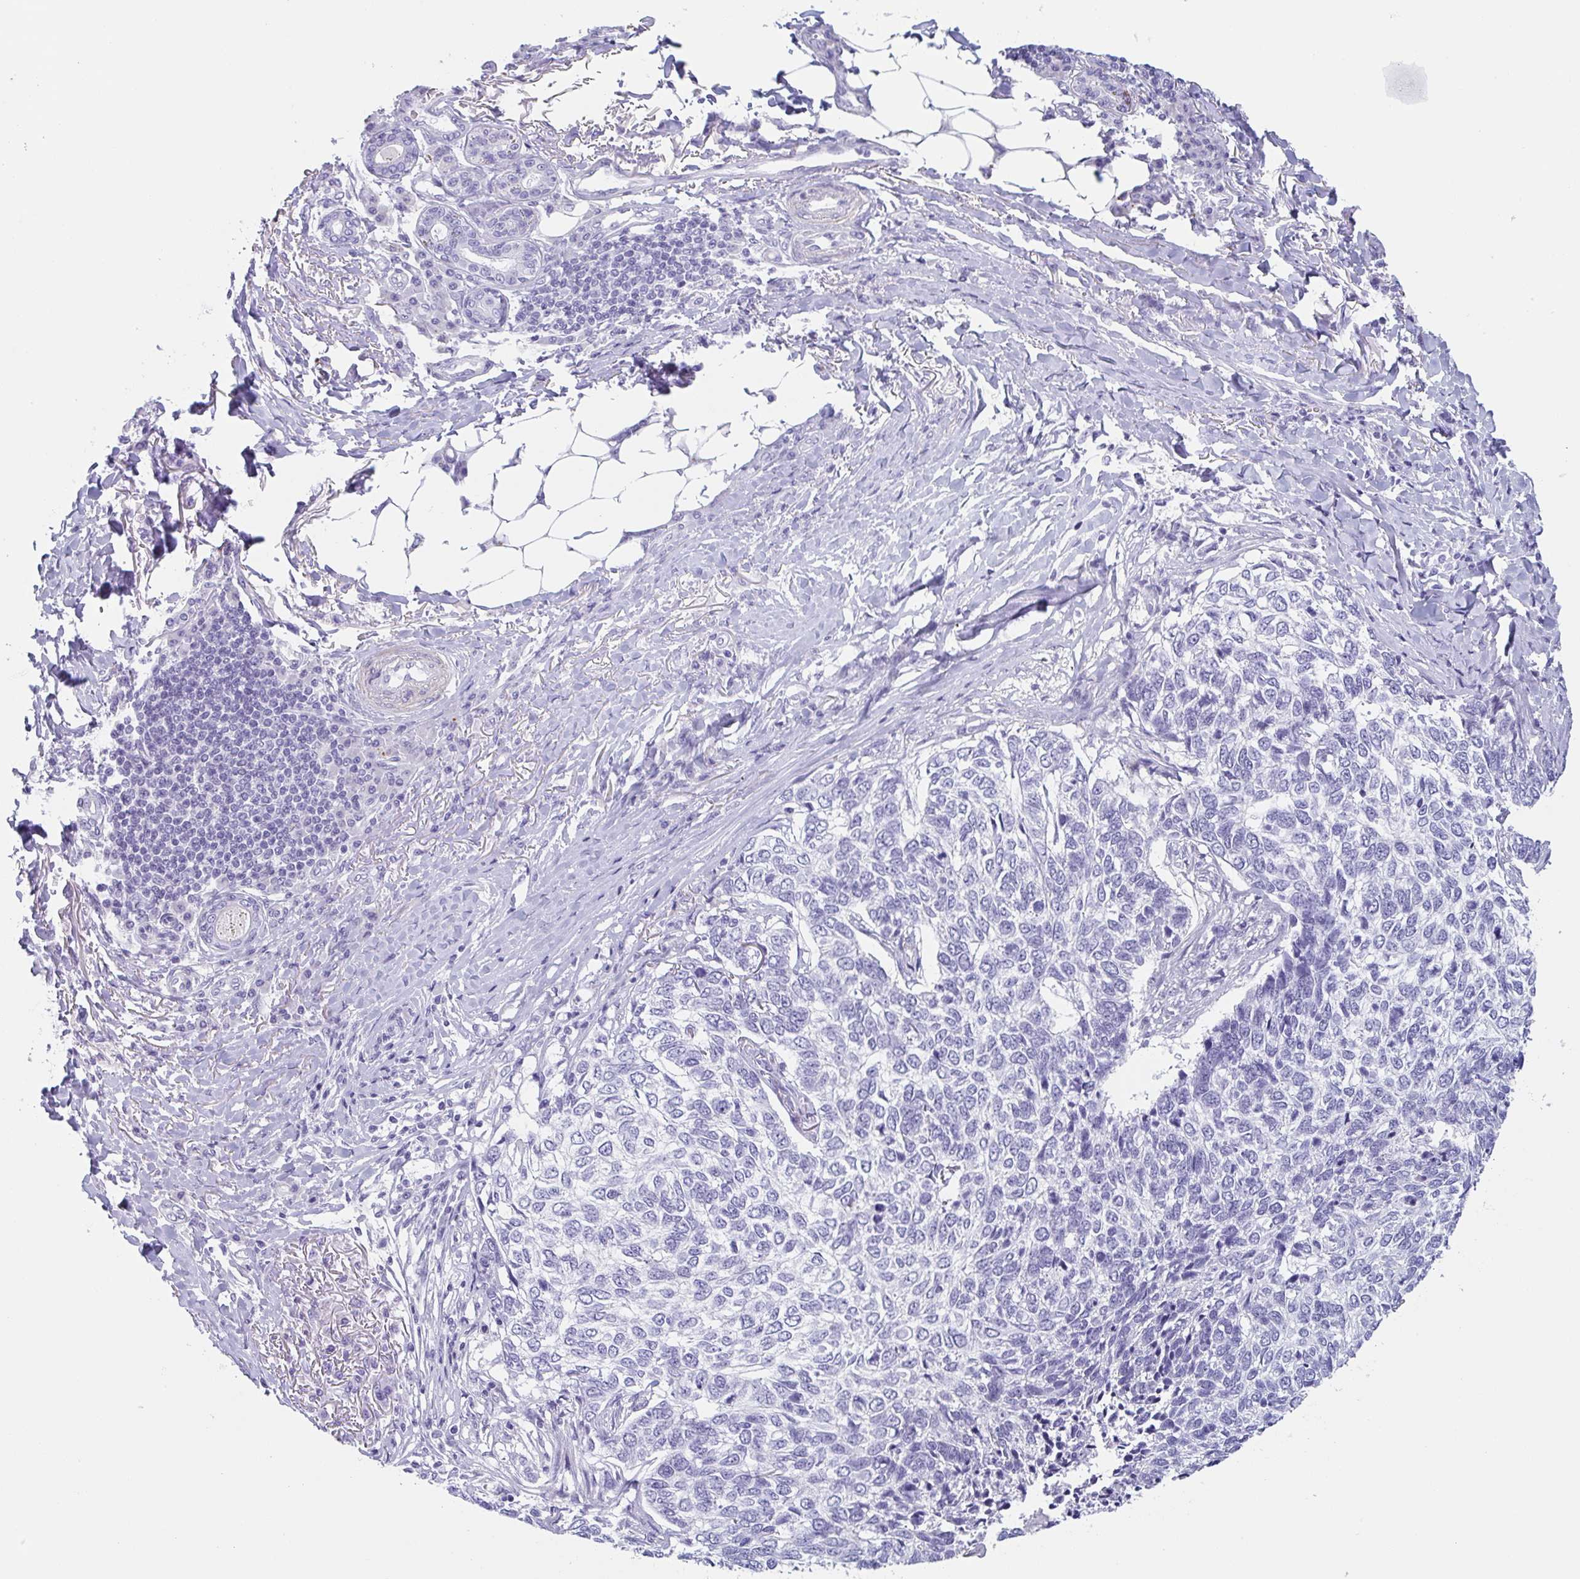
{"staining": {"intensity": "negative", "quantity": "none", "location": "none"}, "tissue": "skin cancer", "cell_type": "Tumor cells", "image_type": "cancer", "snomed": [{"axis": "morphology", "description": "Basal cell carcinoma"}, {"axis": "topography", "description": "Skin"}], "caption": "IHC micrograph of human skin basal cell carcinoma stained for a protein (brown), which exhibits no staining in tumor cells.", "gene": "TAGLN3", "patient": {"sex": "female", "age": 65}}